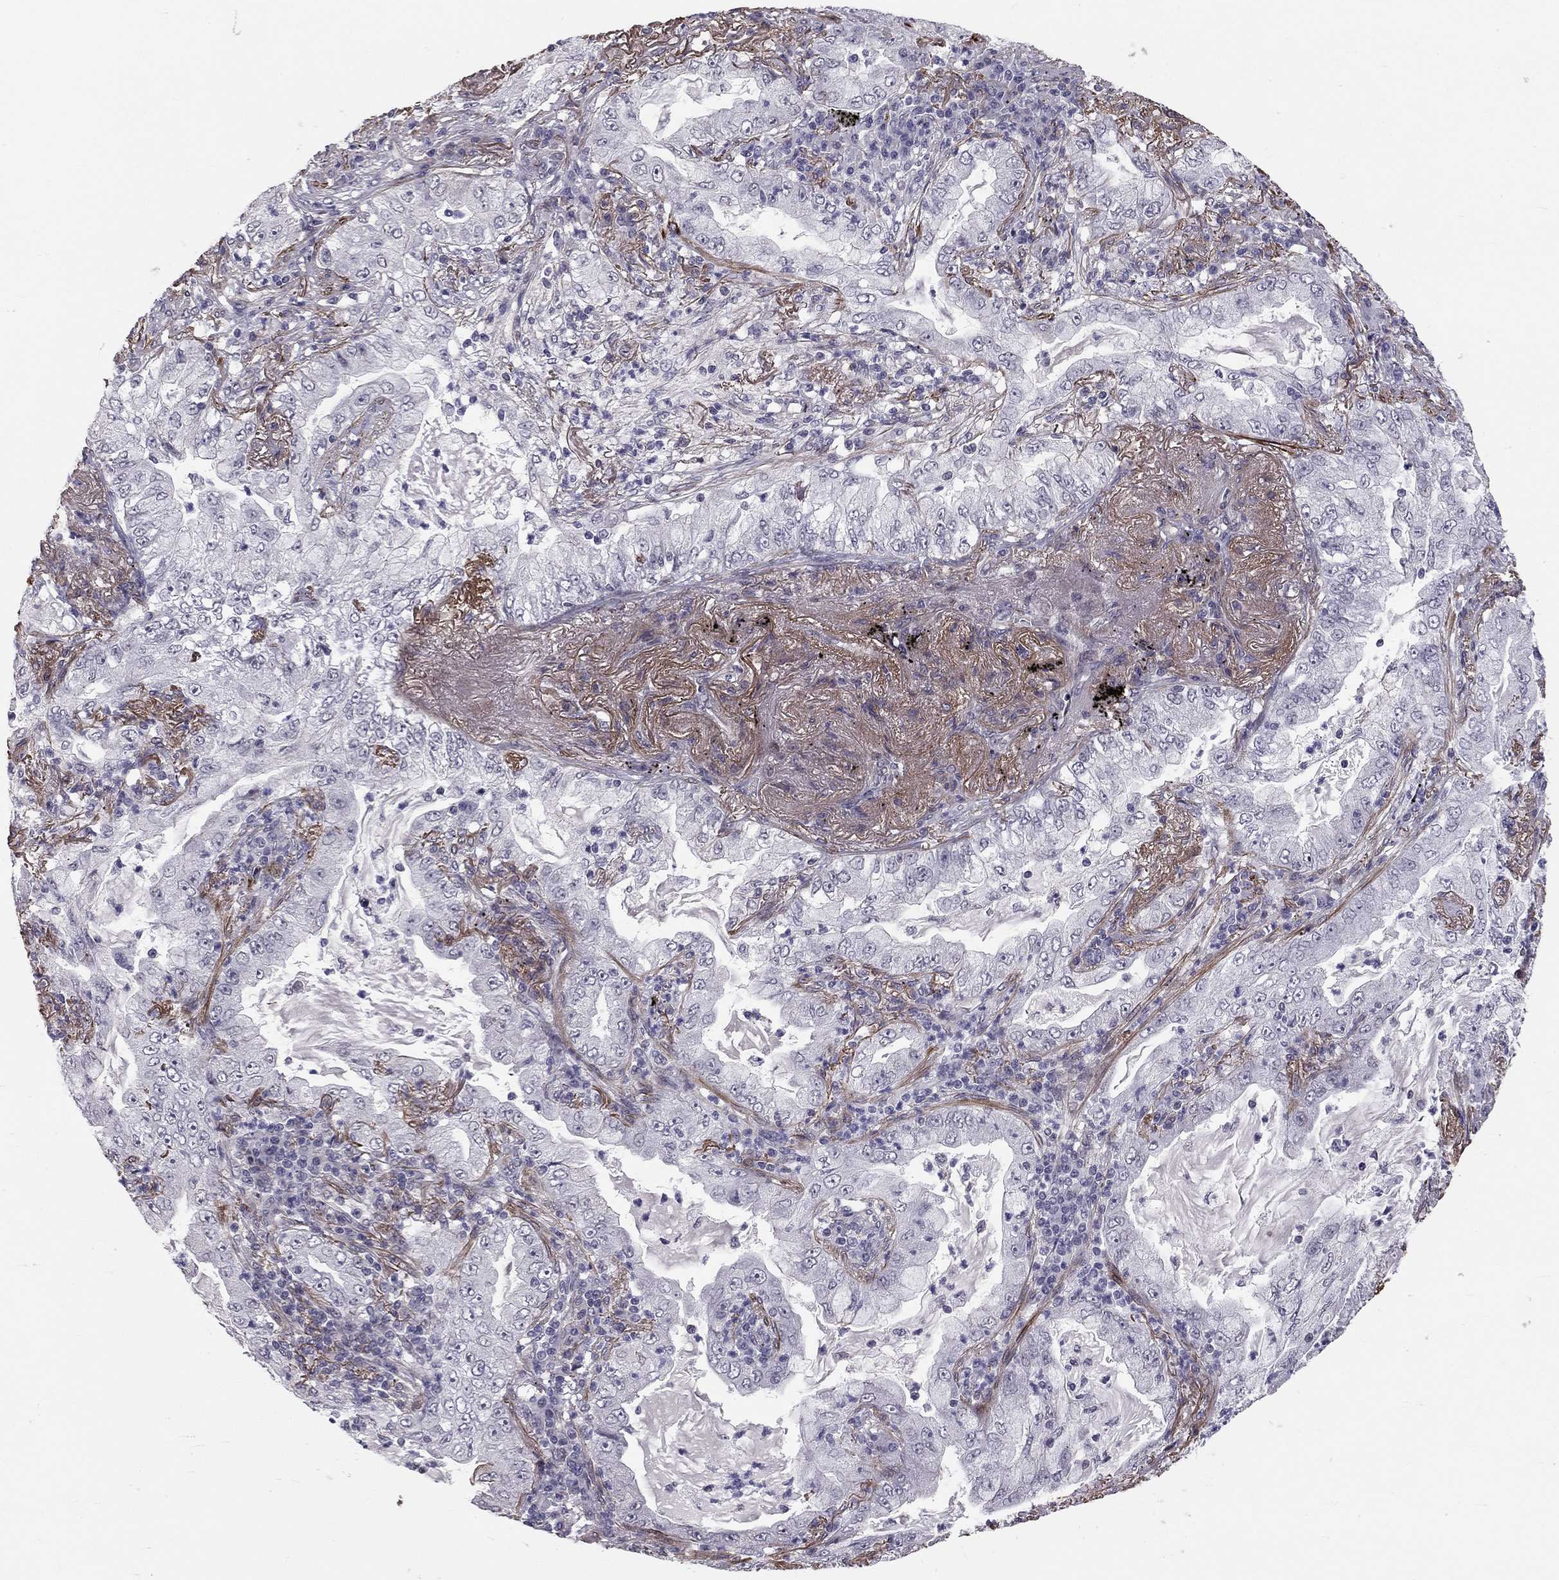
{"staining": {"intensity": "negative", "quantity": "none", "location": "none"}, "tissue": "lung cancer", "cell_type": "Tumor cells", "image_type": "cancer", "snomed": [{"axis": "morphology", "description": "Adenocarcinoma, NOS"}, {"axis": "topography", "description": "Lung"}], "caption": "This is a histopathology image of IHC staining of lung cancer, which shows no expression in tumor cells.", "gene": "GJB4", "patient": {"sex": "female", "age": 73}}